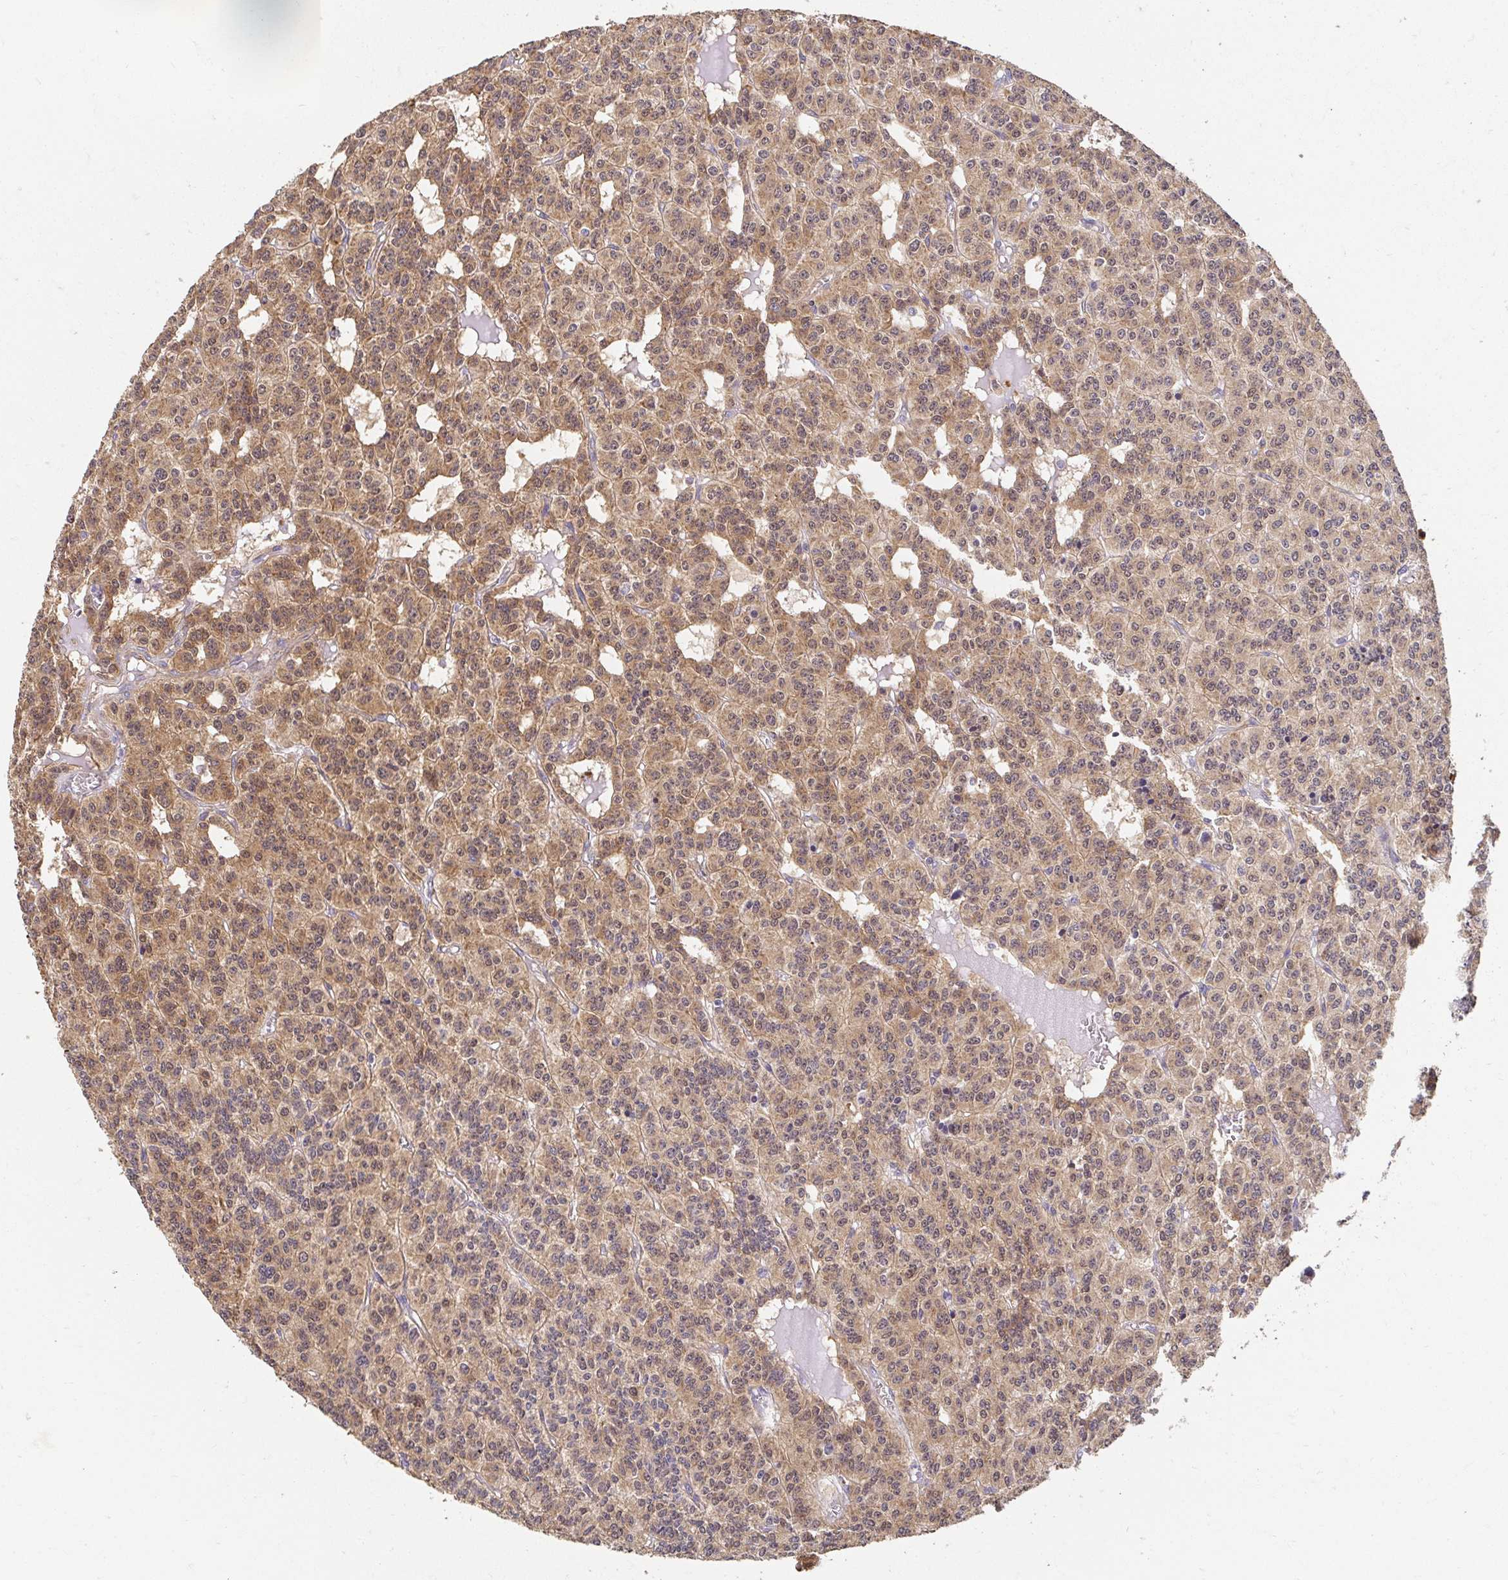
{"staining": {"intensity": "moderate", "quantity": ">75%", "location": "cytoplasmic/membranous,nuclear"}, "tissue": "carcinoid", "cell_type": "Tumor cells", "image_type": "cancer", "snomed": [{"axis": "morphology", "description": "Carcinoid, malignant, NOS"}, {"axis": "topography", "description": "Lung"}], "caption": "Immunohistochemistry (IHC) micrograph of neoplastic tissue: human carcinoid stained using immunohistochemistry (IHC) shows medium levels of moderate protein expression localized specifically in the cytoplasmic/membranous and nuclear of tumor cells, appearing as a cytoplasmic/membranous and nuclear brown color.", "gene": "APBB1", "patient": {"sex": "female", "age": 71}}